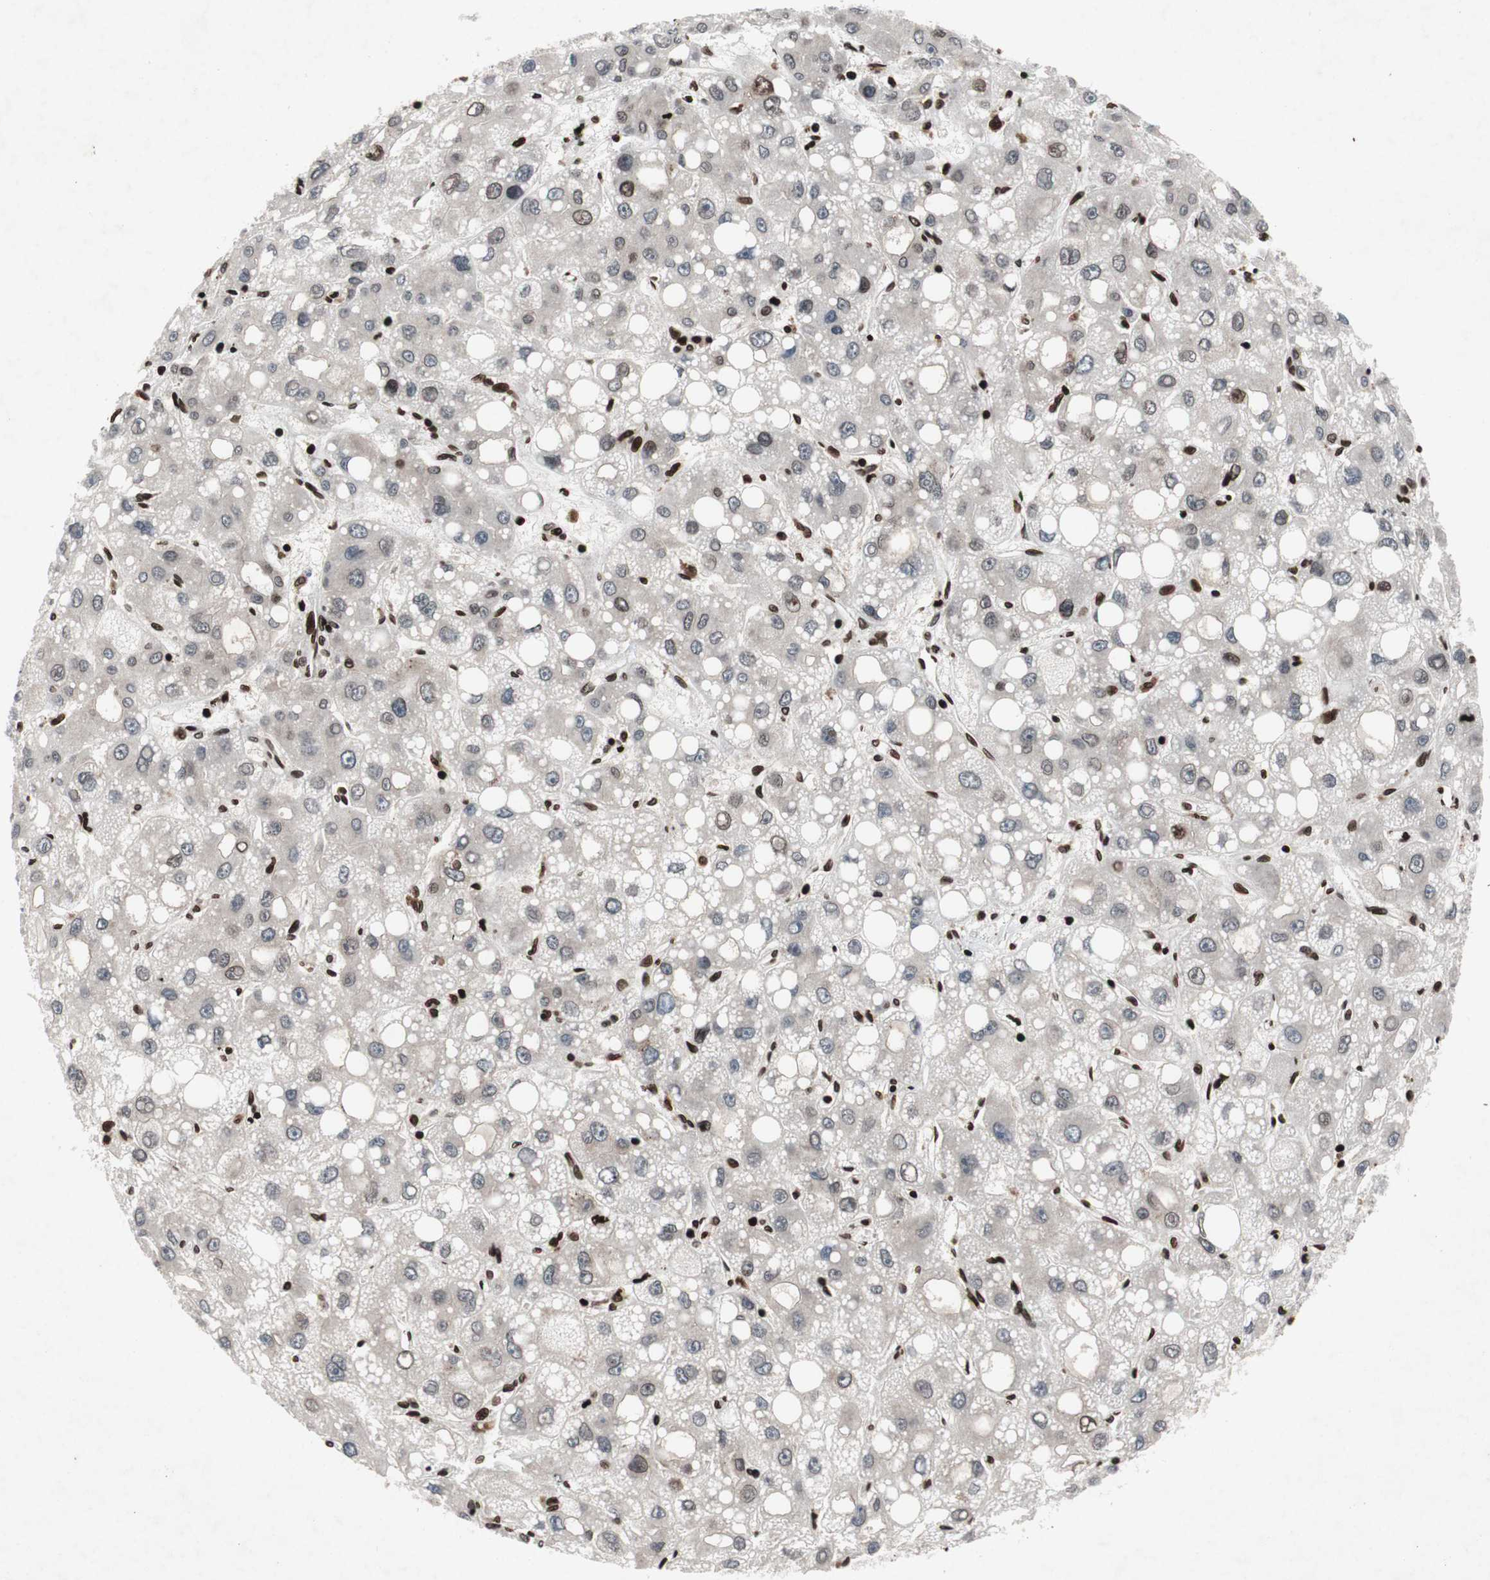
{"staining": {"intensity": "weak", "quantity": "<25%", "location": "cytoplasmic/membranous,nuclear"}, "tissue": "liver cancer", "cell_type": "Tumor cells", "image_type": "cancer", "snomed": [{"axis": "morphology", "description": "Carcinoma, Hepatocellular, NOS"}, {"axis": "topography", "description": "Liver"}], "caption": "Tumor cells show no significant staining in liver cancer. The staining was performed using DAB (3,3'-diaminobenzidine) to visualize the protein expression in brown, while the nuclei were stained in blue with hematoxylin (Magnification: 20x).", "gene": "MUTYH", "patient": {"sex": "male", "age": 55}}